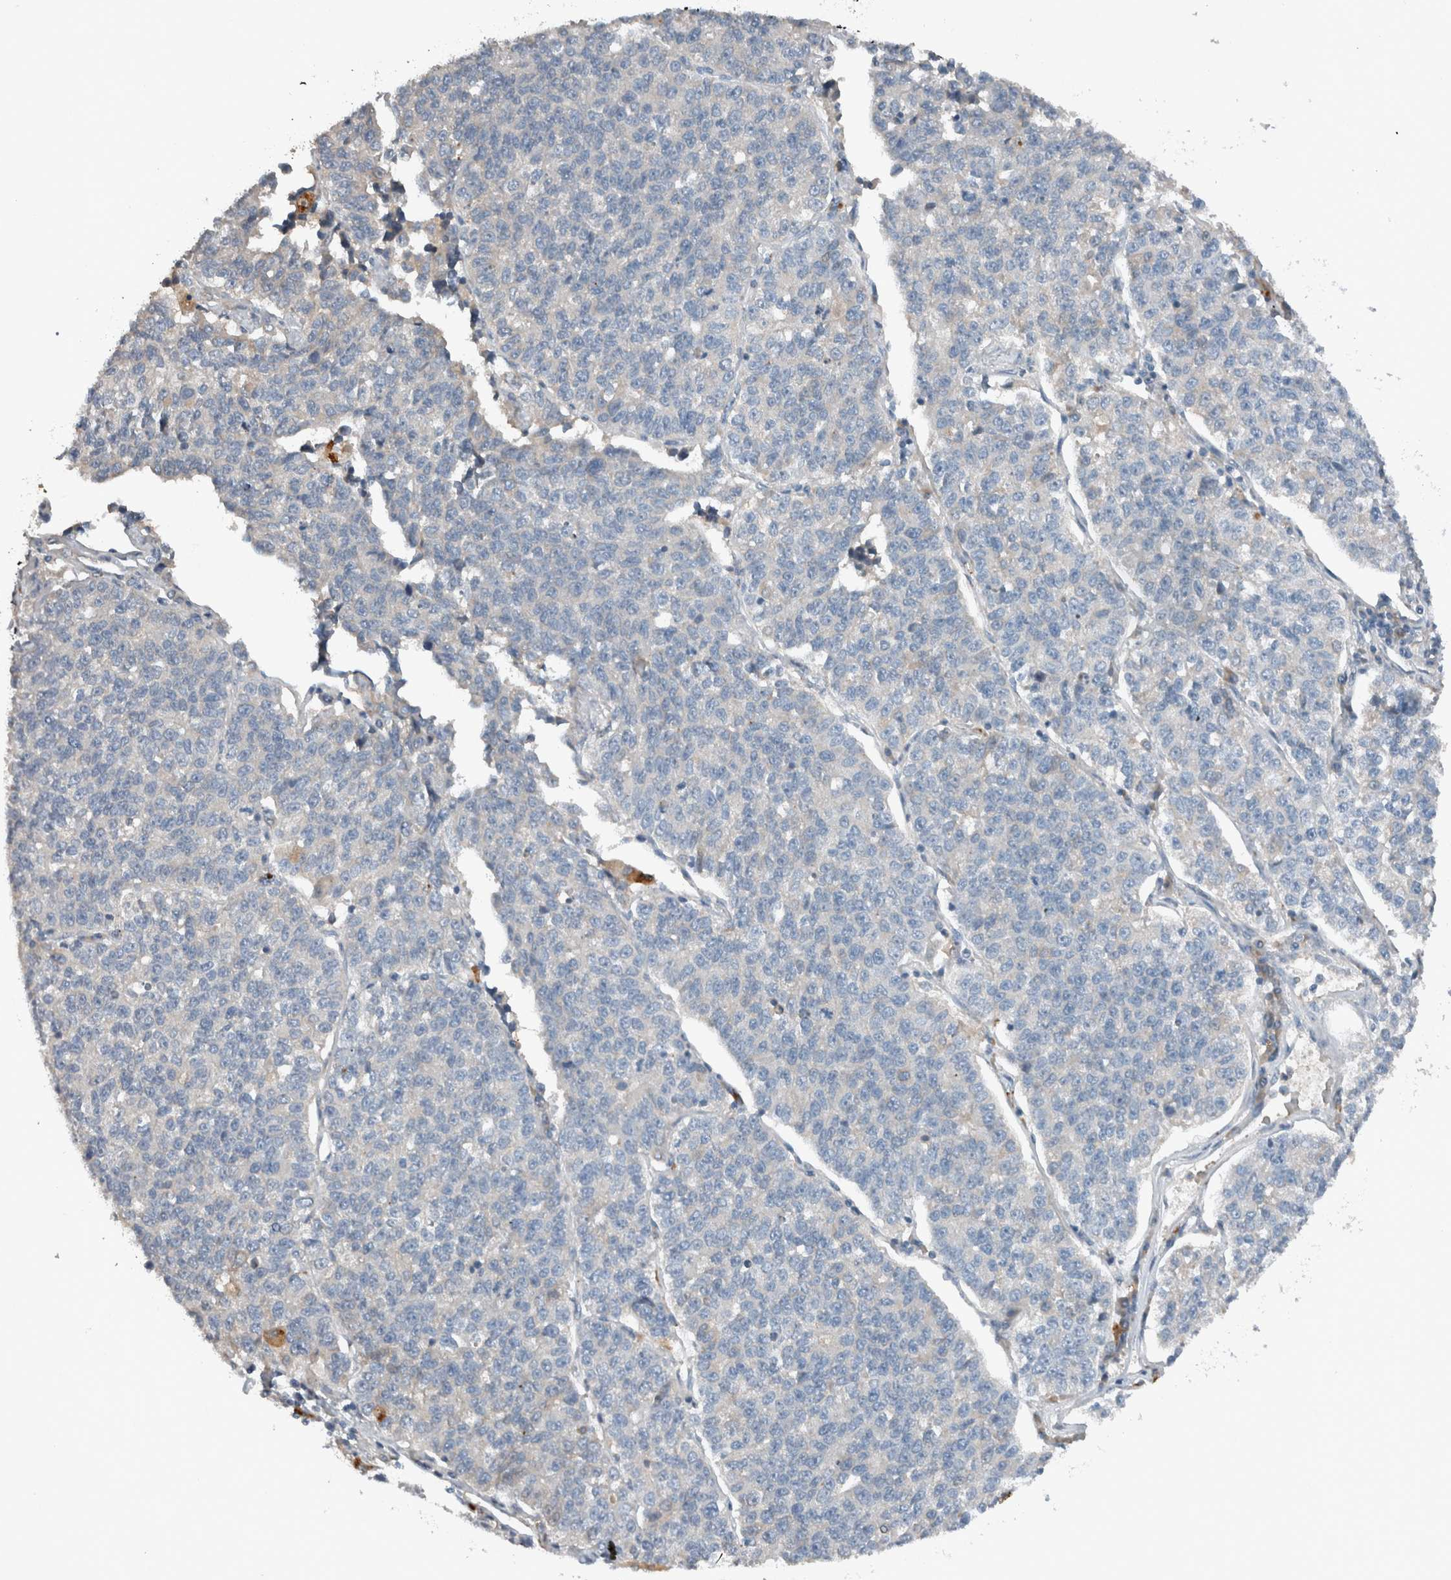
{"staining": {"intensity": "negative", "quantity": "none", "location": "none"}, "tissue": "lung cancer", "cell_type": "Tumor cells", "image_type": "cancer", "snomed": [{"axis": "morphology", "description": "Adenocarcinoma, NOS"}, {"axis": "topography", "description": "Lung"}], "caption": "Immunohistochemical staining of lung cancer exhibits no significant positivity in tumor cells.", "gene": "UGCG", "patient": {"sex": "male", "age": 49}}